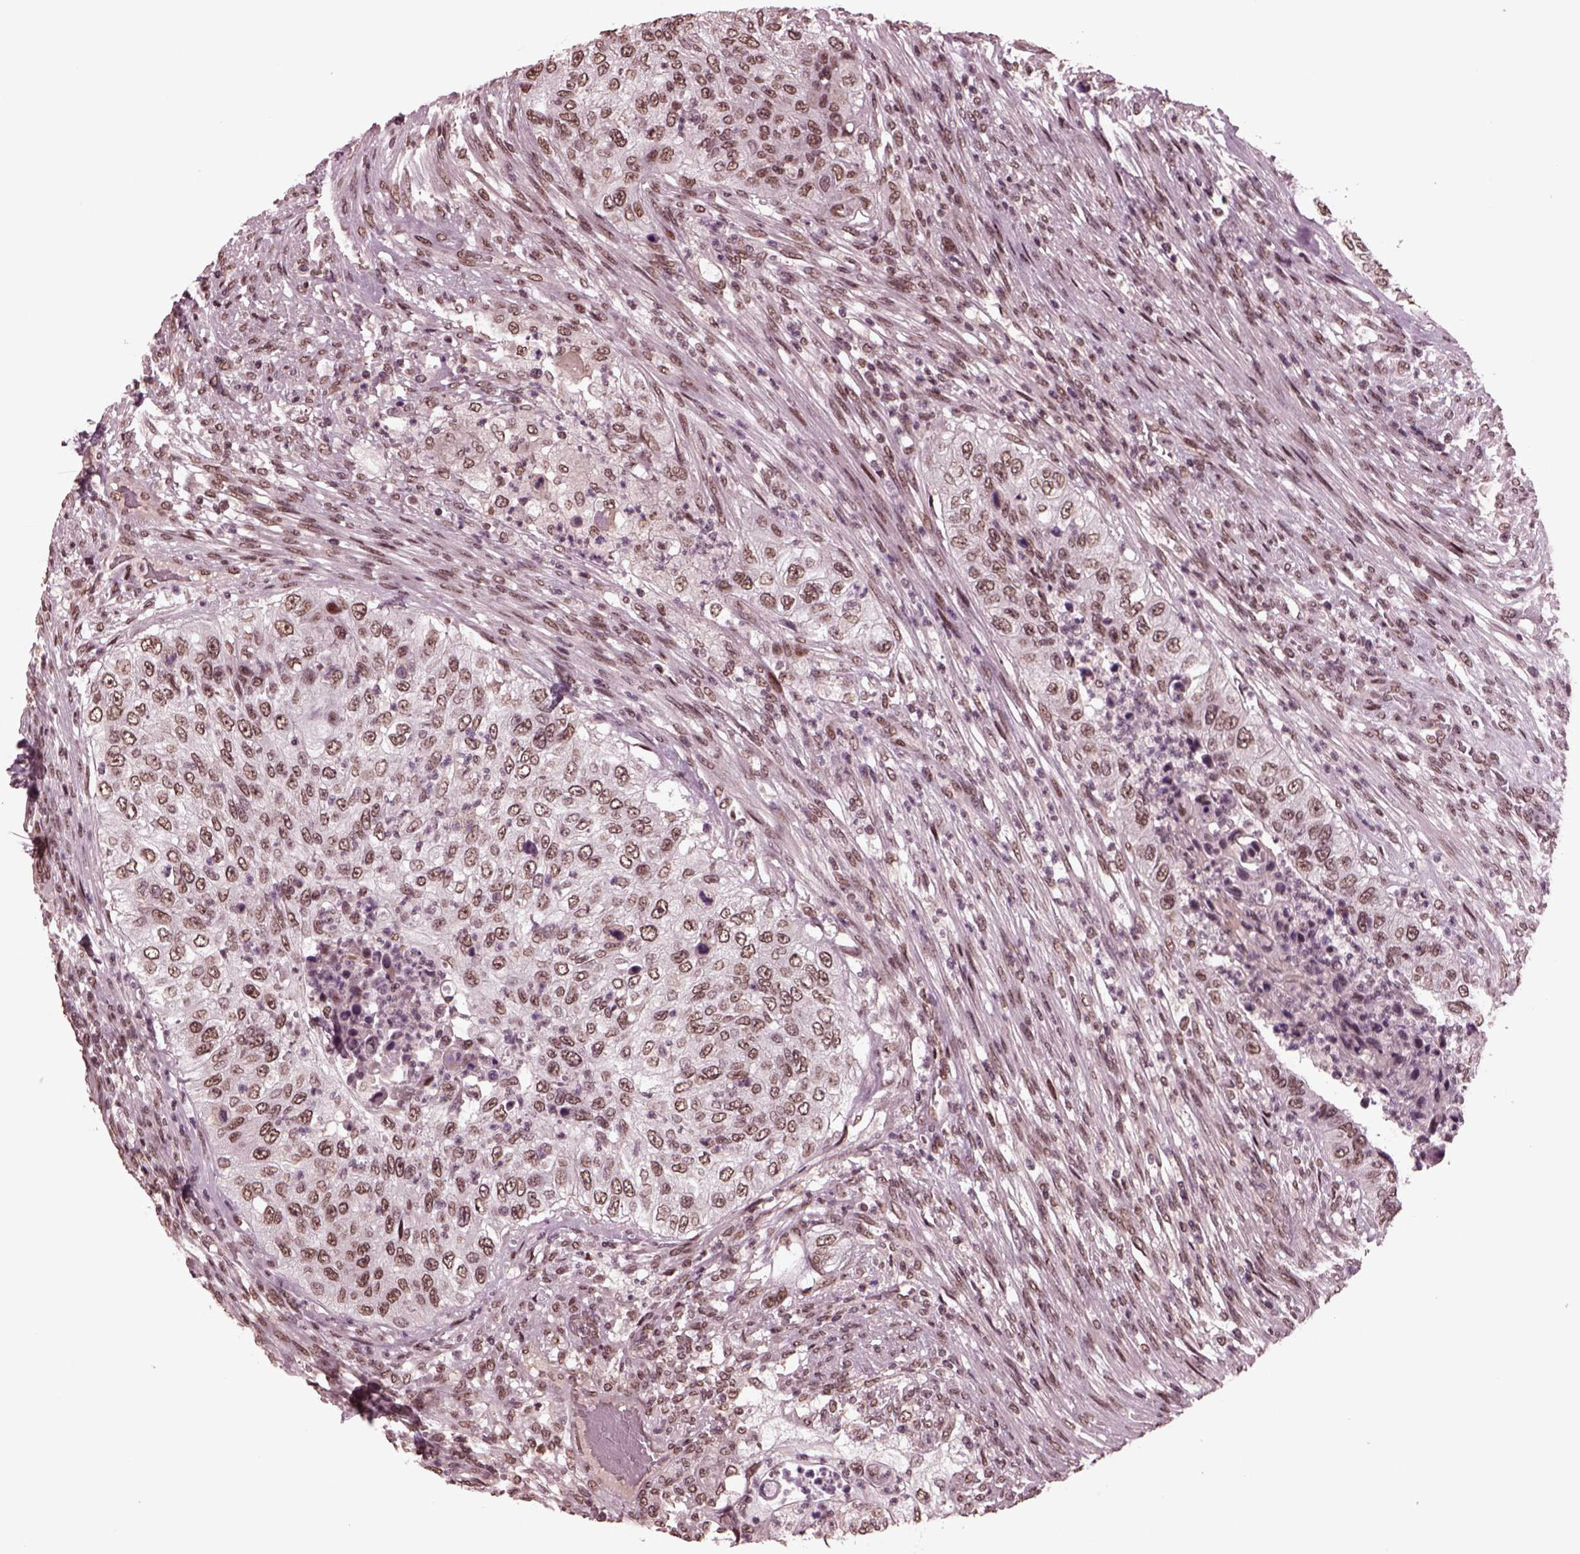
{"staining": {"intensity": "moderate", "quantity": "25%-75%", "location": "nuclear"}, "tissue": "urothelial cancer", "cell_type": "Tumor cells", "image_type": "cancer", "snomed": [{"axis": "morphology", "description": "Urothelial carcinoma, High grade"}, {"axis": "topography", "description": "Urinary bladder"}], "caption": "Urothelial cancer stained for a protein reveals moderate nuclear positivity in tumor cells. The staining was performed using DAB, with brown indicating positive protein expression. Nuclei are stained blue with hematoxylin.", "gene": "NAP1L5", "patient": {"sex": "female", "age": 60}}